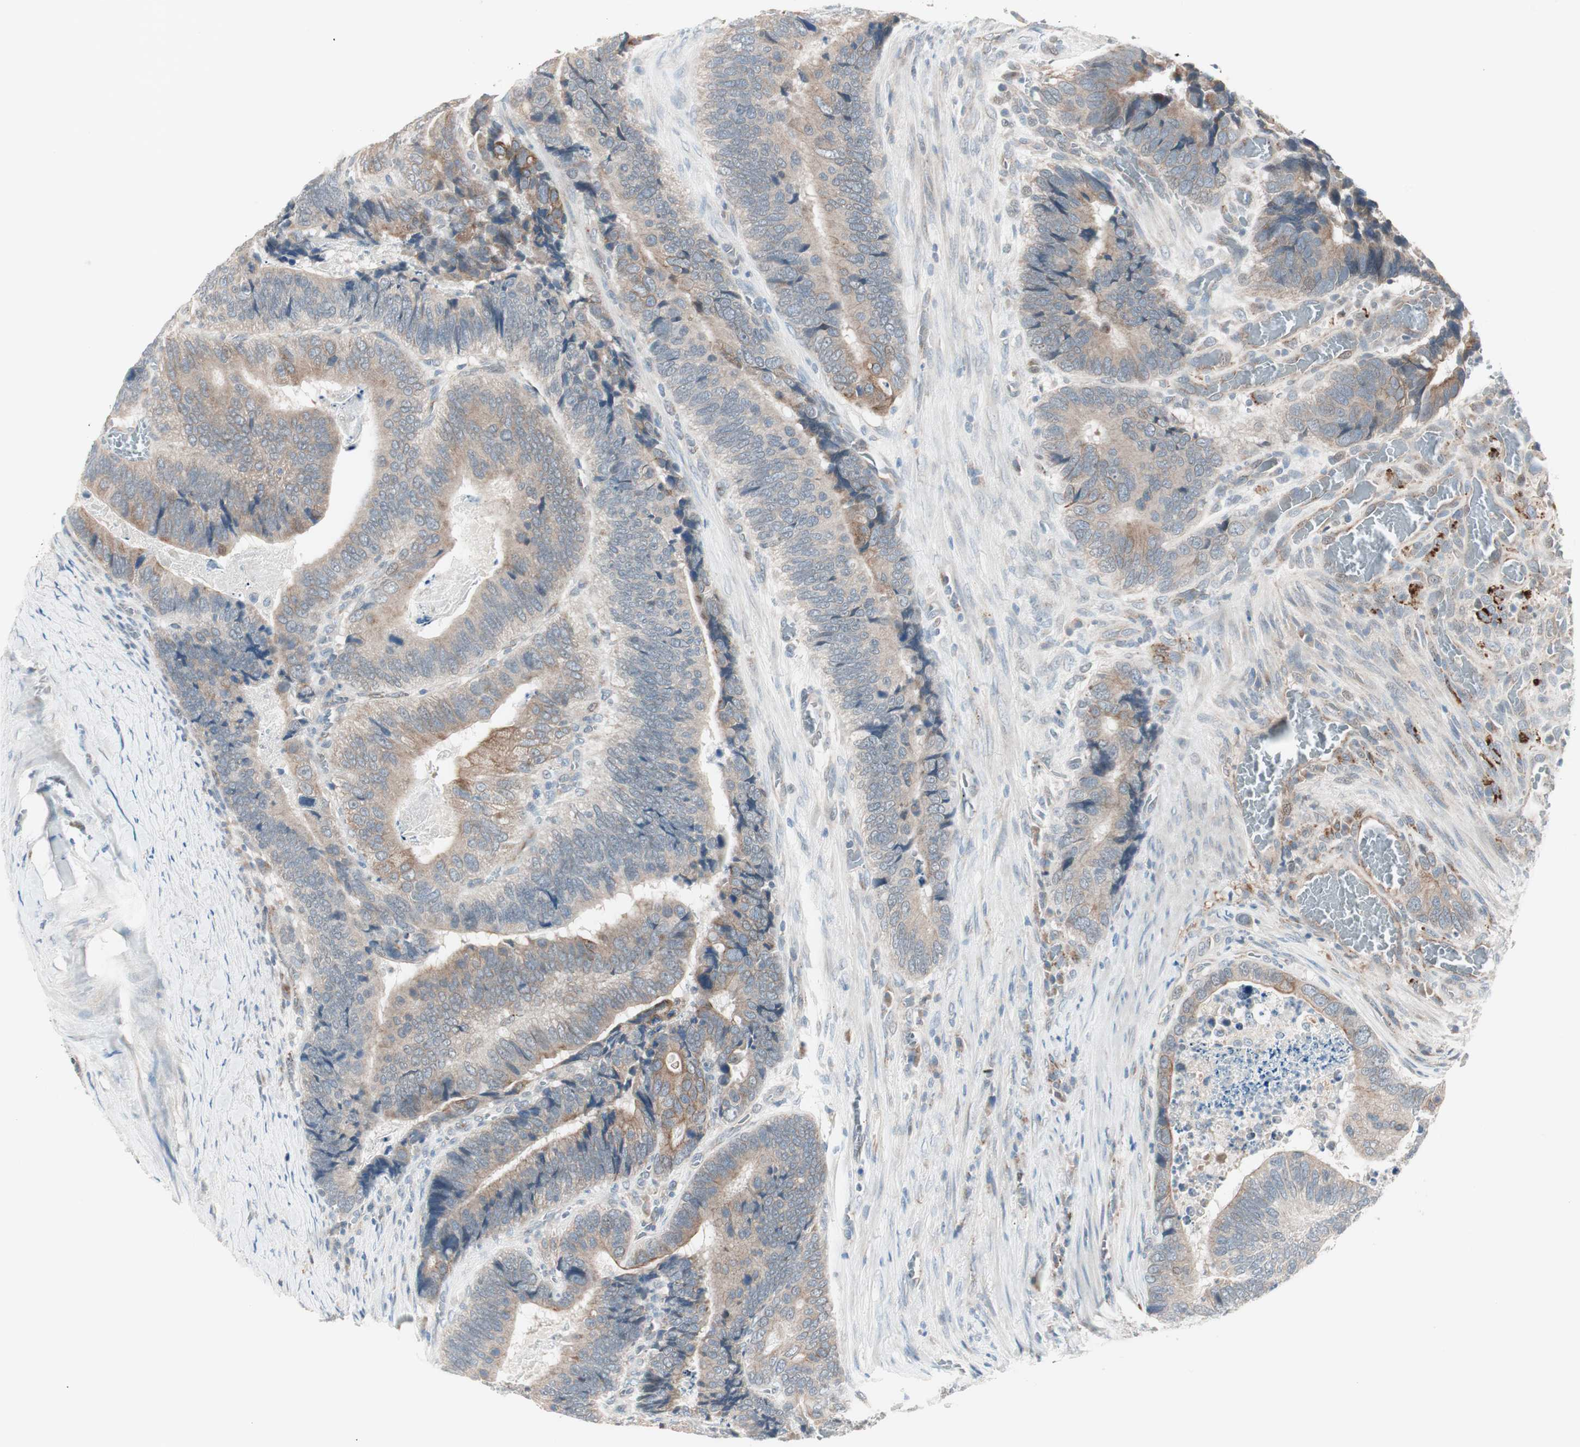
{"staining": {"intensity": "weak", "quantity": "25%-75%", "location": "cytoplasmic/membranous"}, "tissue": "colorectal cancer", "cell_type": "Tumor cells", "image_type": "cancer", "snomed": [{"axis": "morphology", "description": "Adenocarcinoma, NOS"}, {"axis": "topography", "description": "Colon"}], "caption": "High-power microscopy captured an IHC photomicrograph of colorectal cancer (adenocarcinoma), revealing weak cytoplasmic/membranous staining in about 25%-75% of tumor cells.", "gene": "FGFR4", "patient": {"sex": "male", "age": 72}}